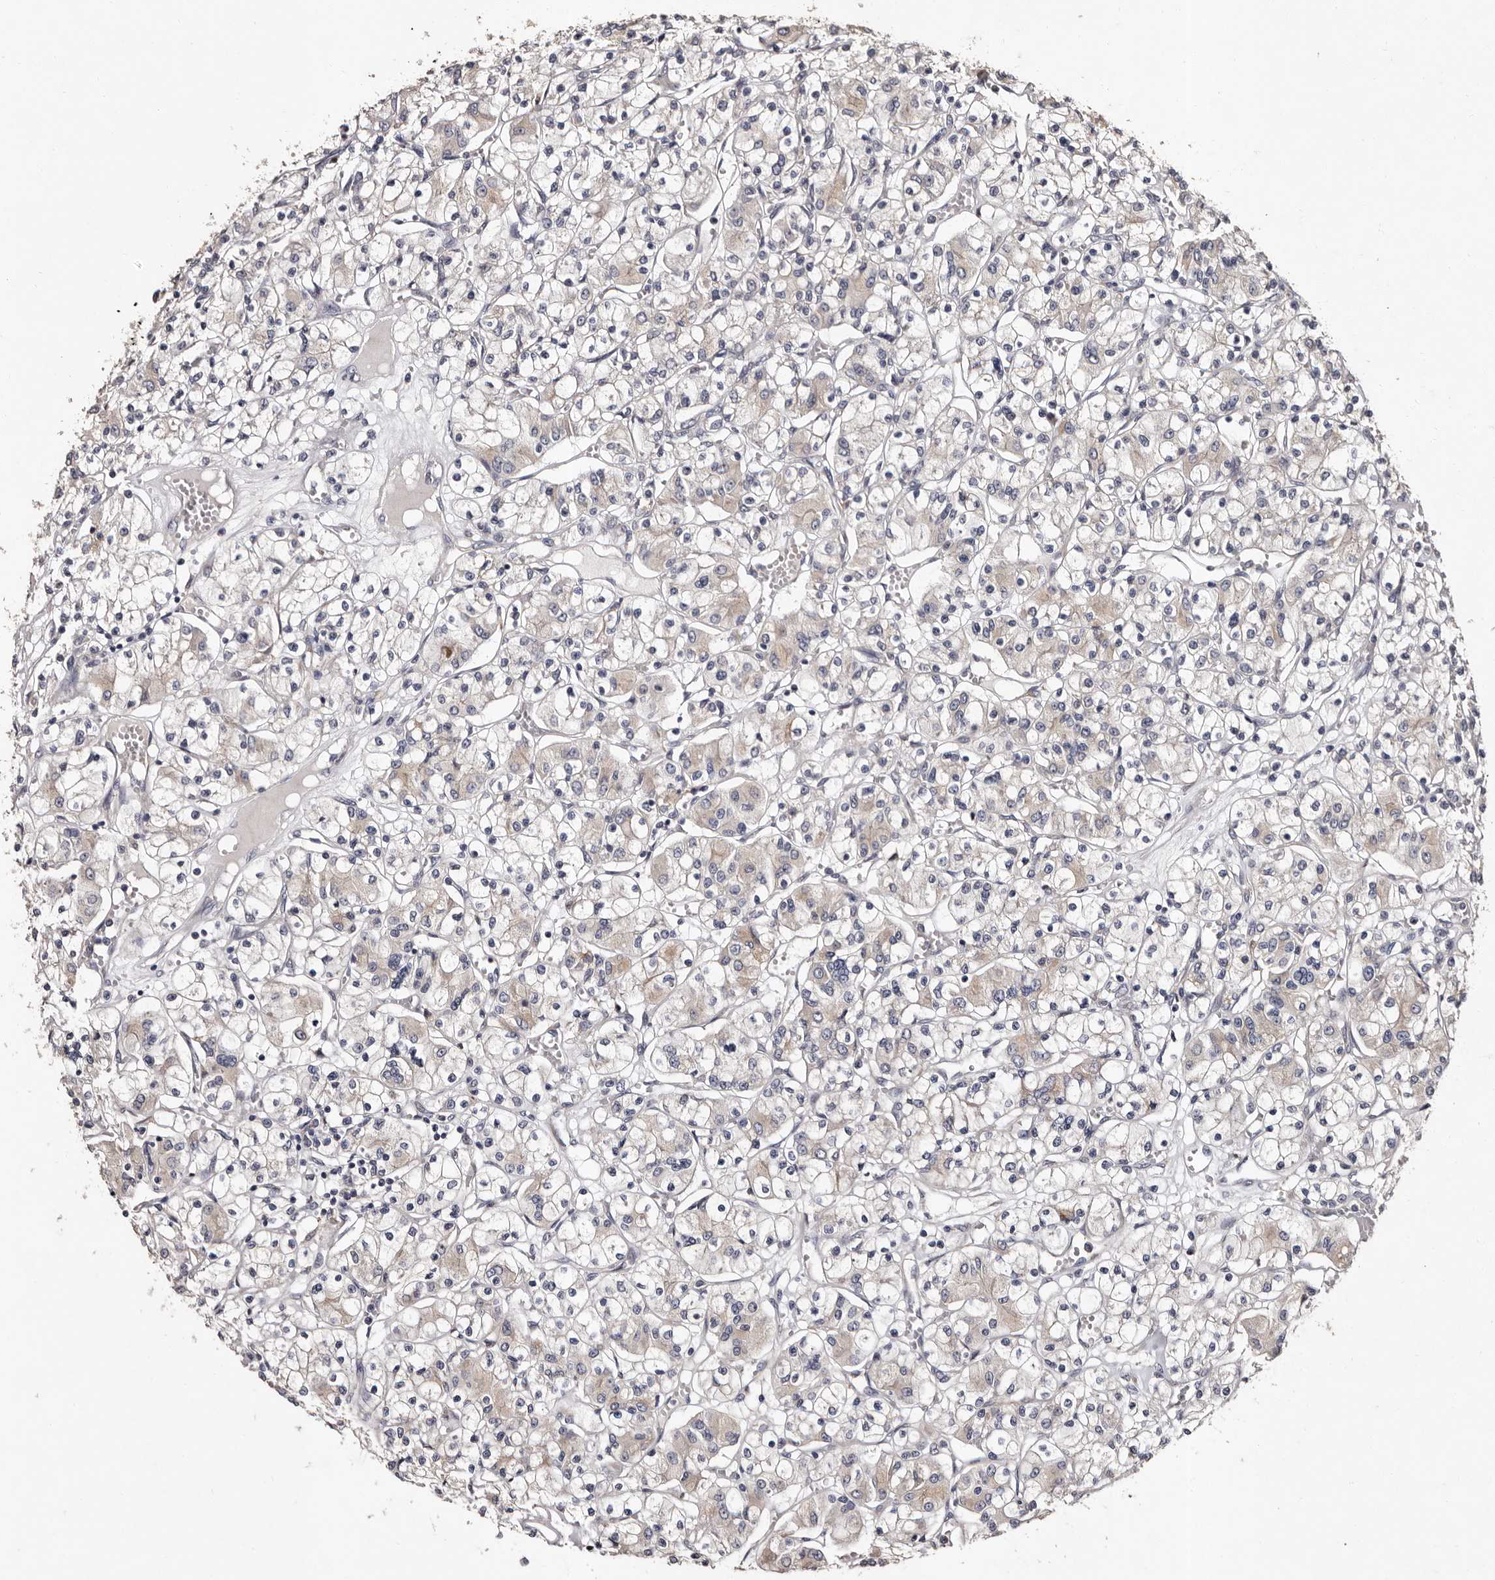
{"staining": {"intensity": "weak", "quantity": "<25%", "location": "cytoplasmic/membranous"}, "tissue": "renal cancer", "cell_type": "Tumor cells", "image_type": "cancer", "snomed": [{"axis": "morphology", "description": "Adenocarcinoma, NOS"}, {"axis": "topography", "description": "Kidney"}], "caption": "IHC histopathology image of neoplastic tissue: renal adenocarcinoma stained with DAB (3,3'-diaminobenzidine) displays no significant protein positivity in tumor cells. (DAB (3,3'-diaminobenzidine) IHC with hematoxylin counter stain).", "gene": "FAM91A1", "patient": {"sex": "female", "age": 59}}